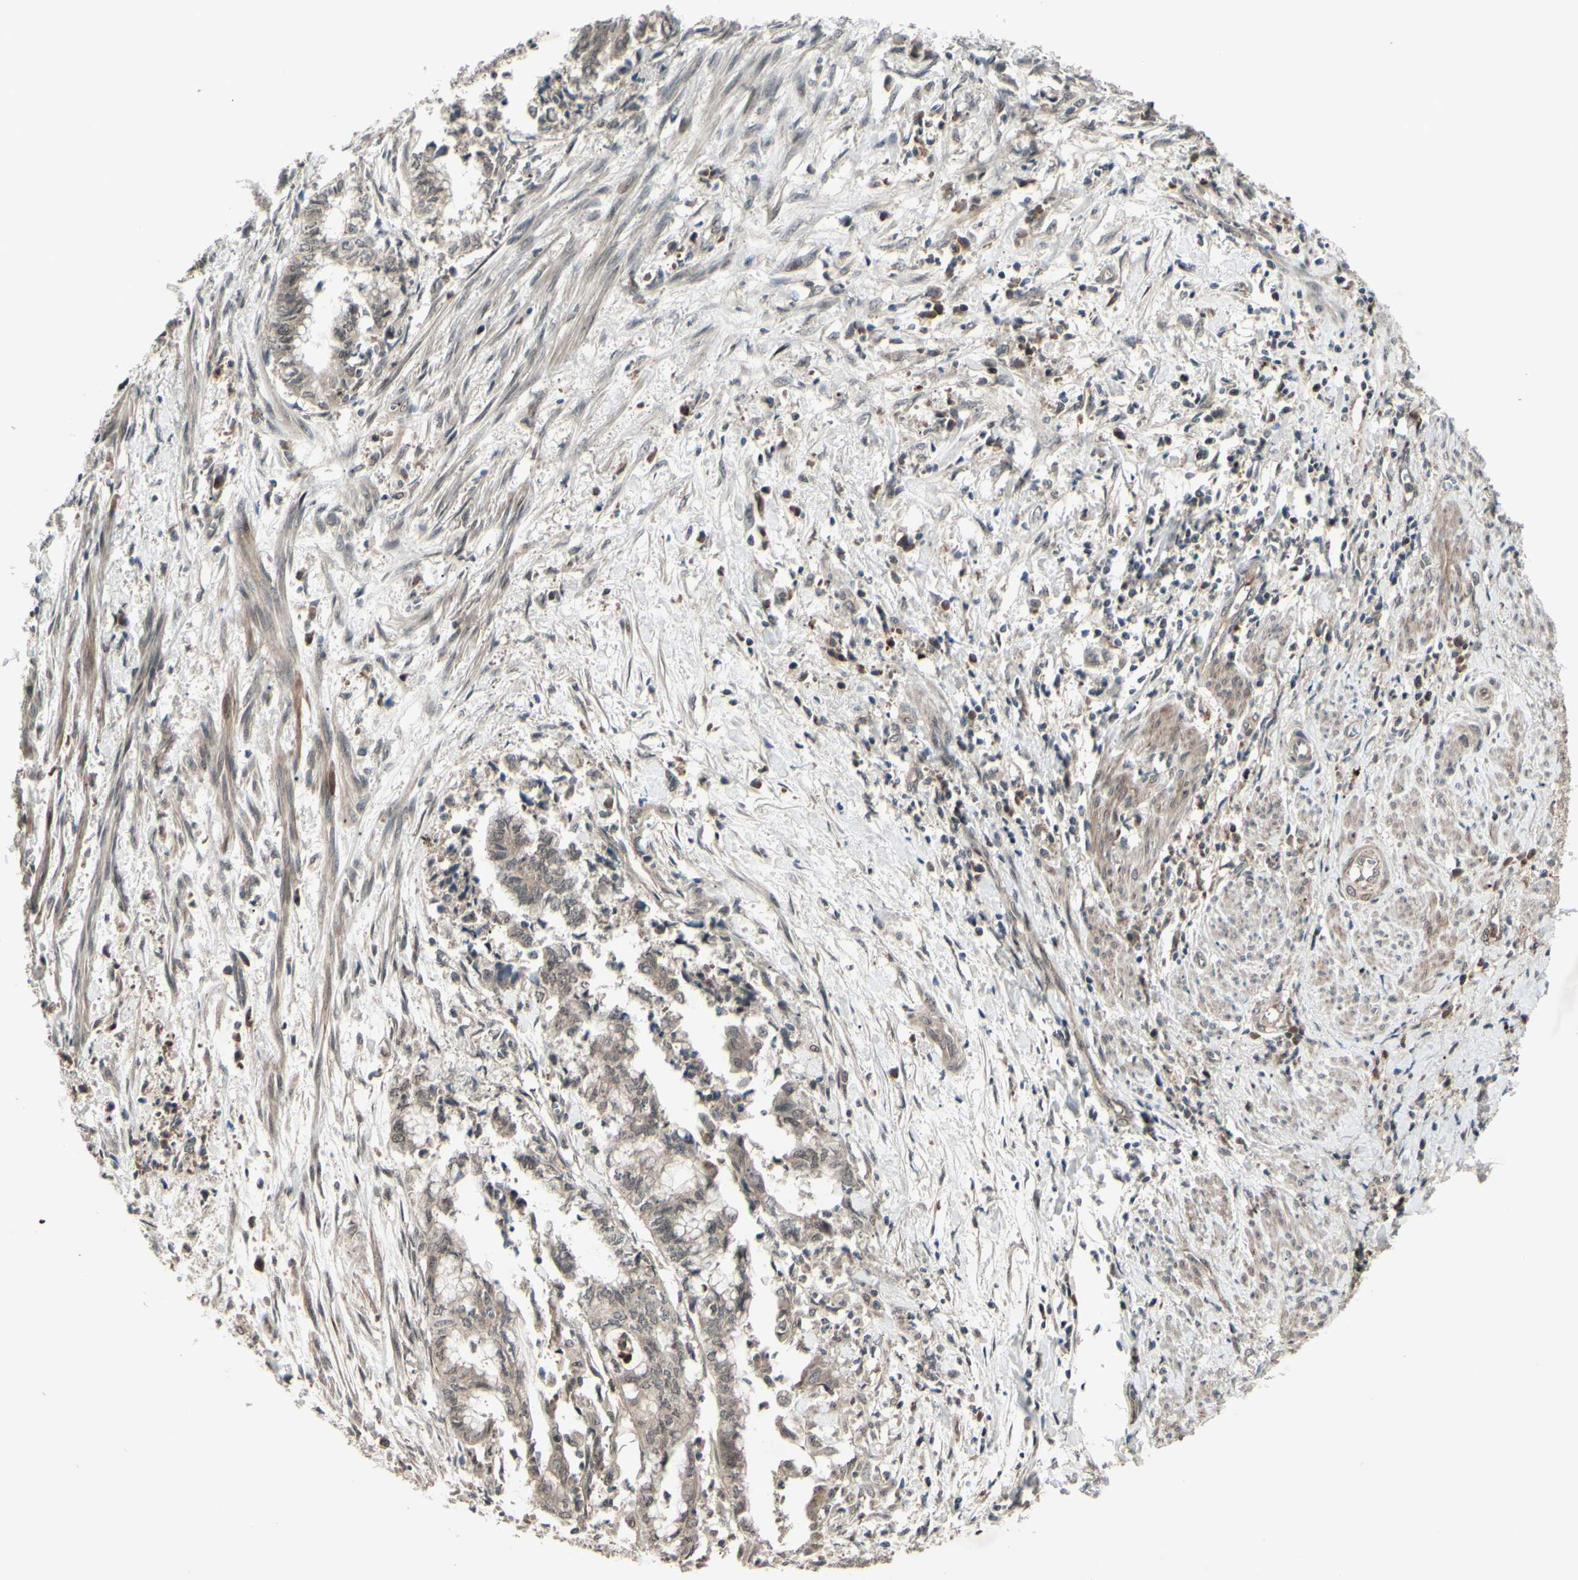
{"staining": {"intensity": "weak", "quantity": ">75%", "location": "cytoplasmic/membranous"}, "tissue": "endometrial cancer", "cell_type": "Tumor cells", "image_type": "cancer", "snomed": [{"axis": "morphology", "description": "Necrosis, NOS"}, {"axis": "morphology", "description": "Adenocarcinoma, NOS"}, {"axis": "topography", "description": "Endometrium"}], "caption": "This is an image of immunohistochemistry (IHC) staining of adenocarcinoma (endometrial), which shows weak expression in the cytoplasmic/membranous of tumor cells.", "gene": "MLF2", "patient": {"sex": "female", "age": 79}}